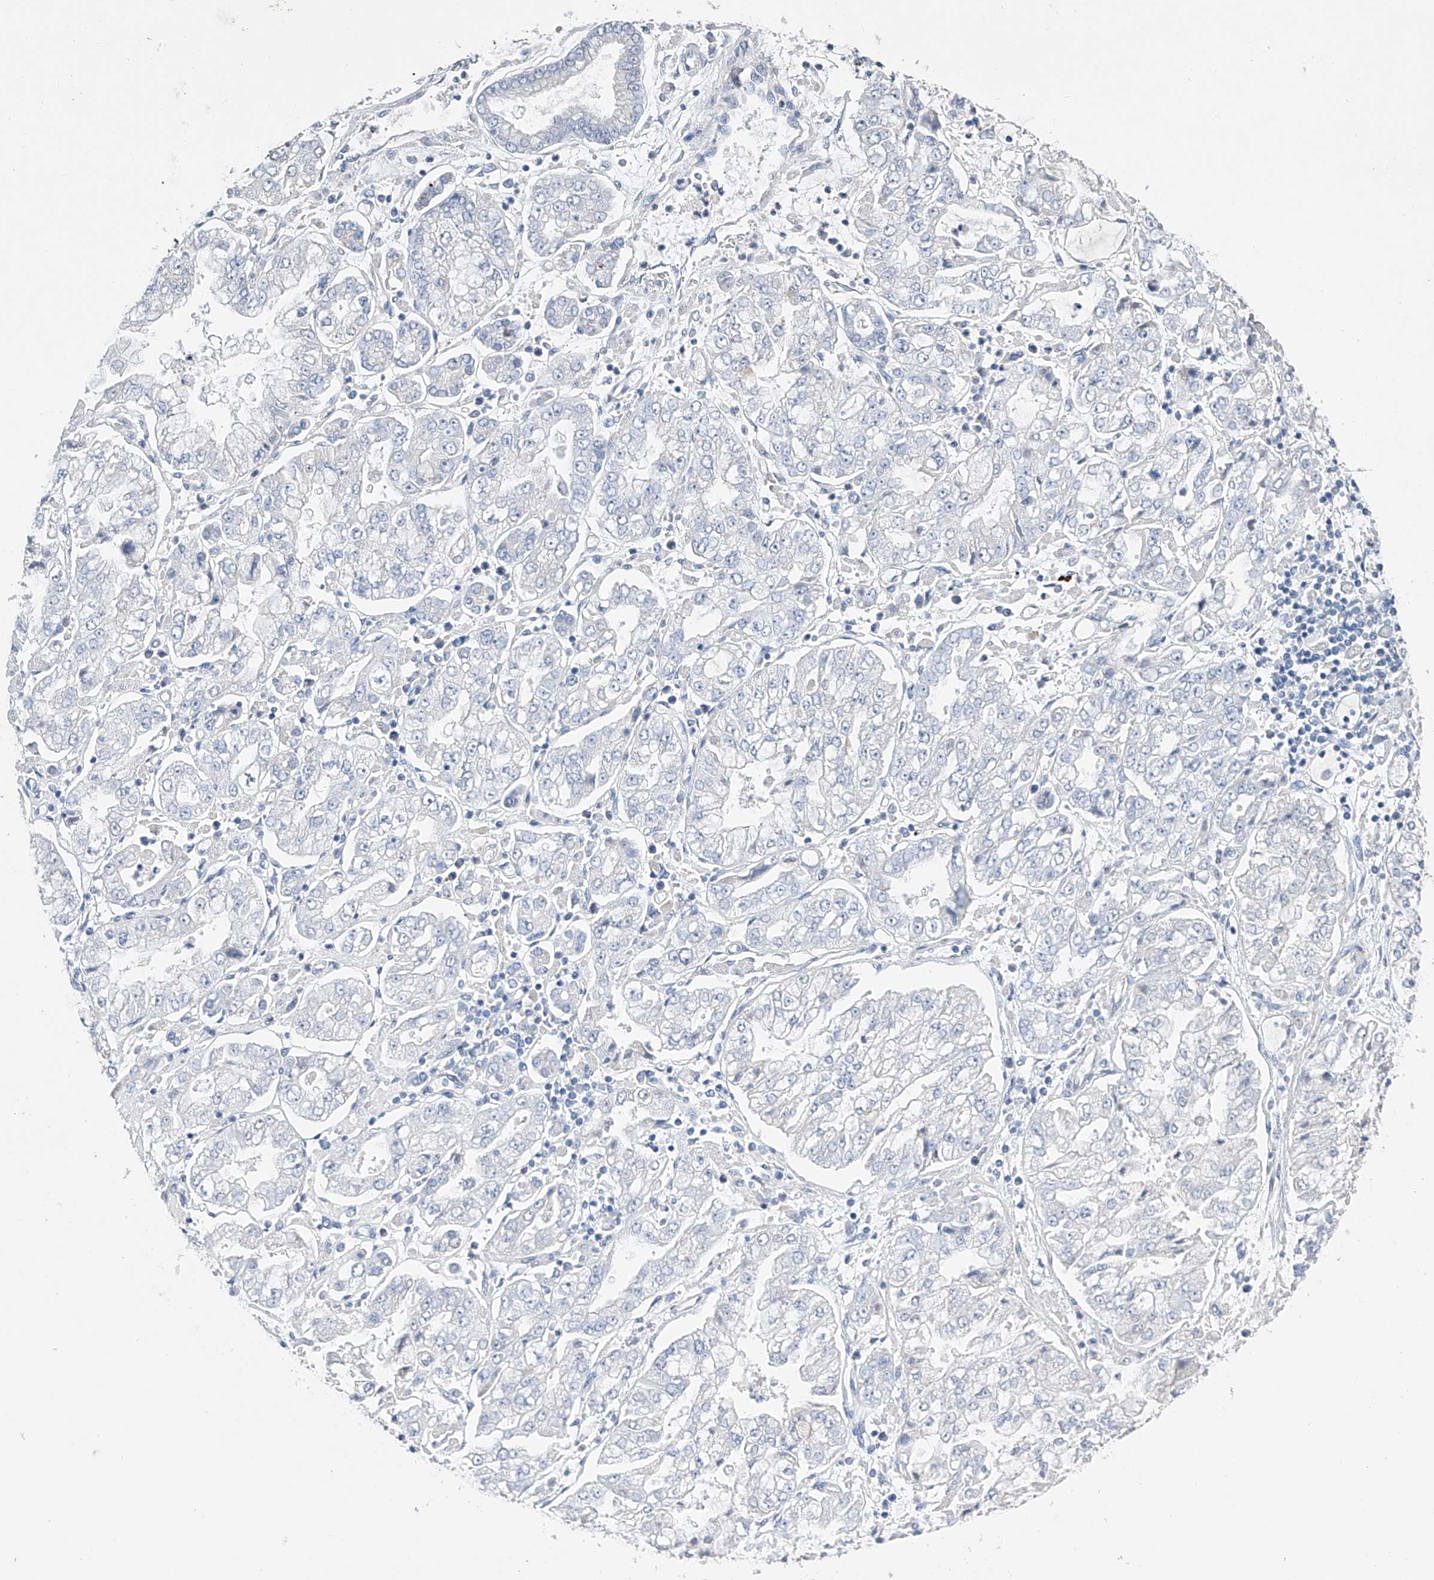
{"staining": {"intensity": "negative", "quantity": "none", "location": "none"}, "tissue": "stomach cancer", "cell_type": "Tumor cells", "image_type": "cancer", "snomed": [{"axis": "morphology", "description": "Adenocarcinoma, NOS"}, {"axis": "topography", "description": "Stomach"}], "caption": "This is an immunohistochemistry micrograph of stomach cancer (adenocarcinoma). There is no positivity in tumor cells.", "gene": "ADRA1A", "patient": {"sex": "male", "age": 76}}